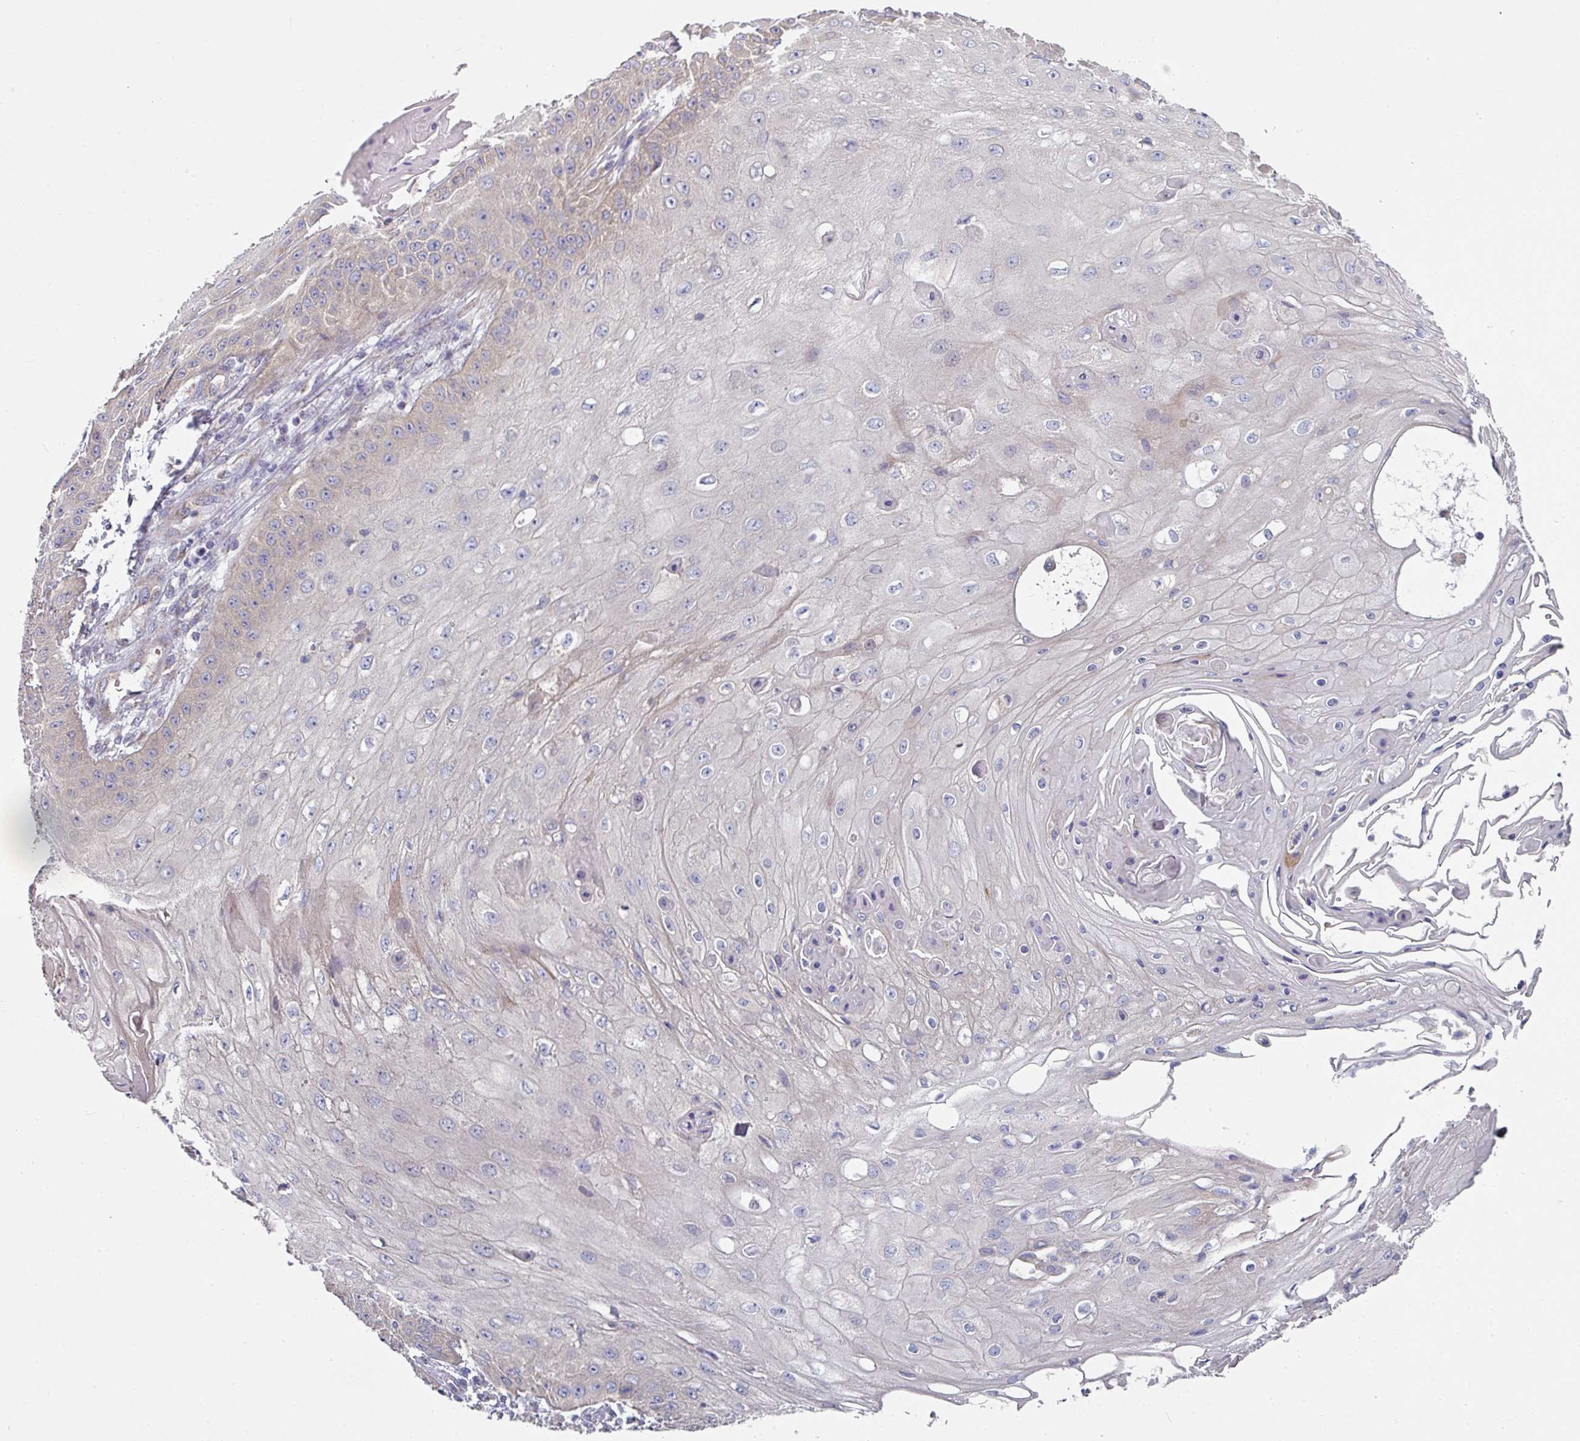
{"staining": {"intensity": "negative", "quantity": "none", "location": "none"}, "tissue": "skin cancer", "cell_type": "Tumor cells", "image_type": "cancer", "snomed": [{"axis": "morphology", "description": "Squamous cell carcinoma, NOS"}, {"axis": "topography", "description": "Skin"}], "caption": "An IHC image of skin squamous cell carcinoma is shown. There is no staining in tumor cells of skin squamous cell carcinoma. Brightfield microscopy of immunohistochemistry (IHC) stained with DAB (brown) and hematoxylin (blue), captured at high magnification.", "gene": "PYROXD2", "patient": {"sex": "male", "age": 70}}